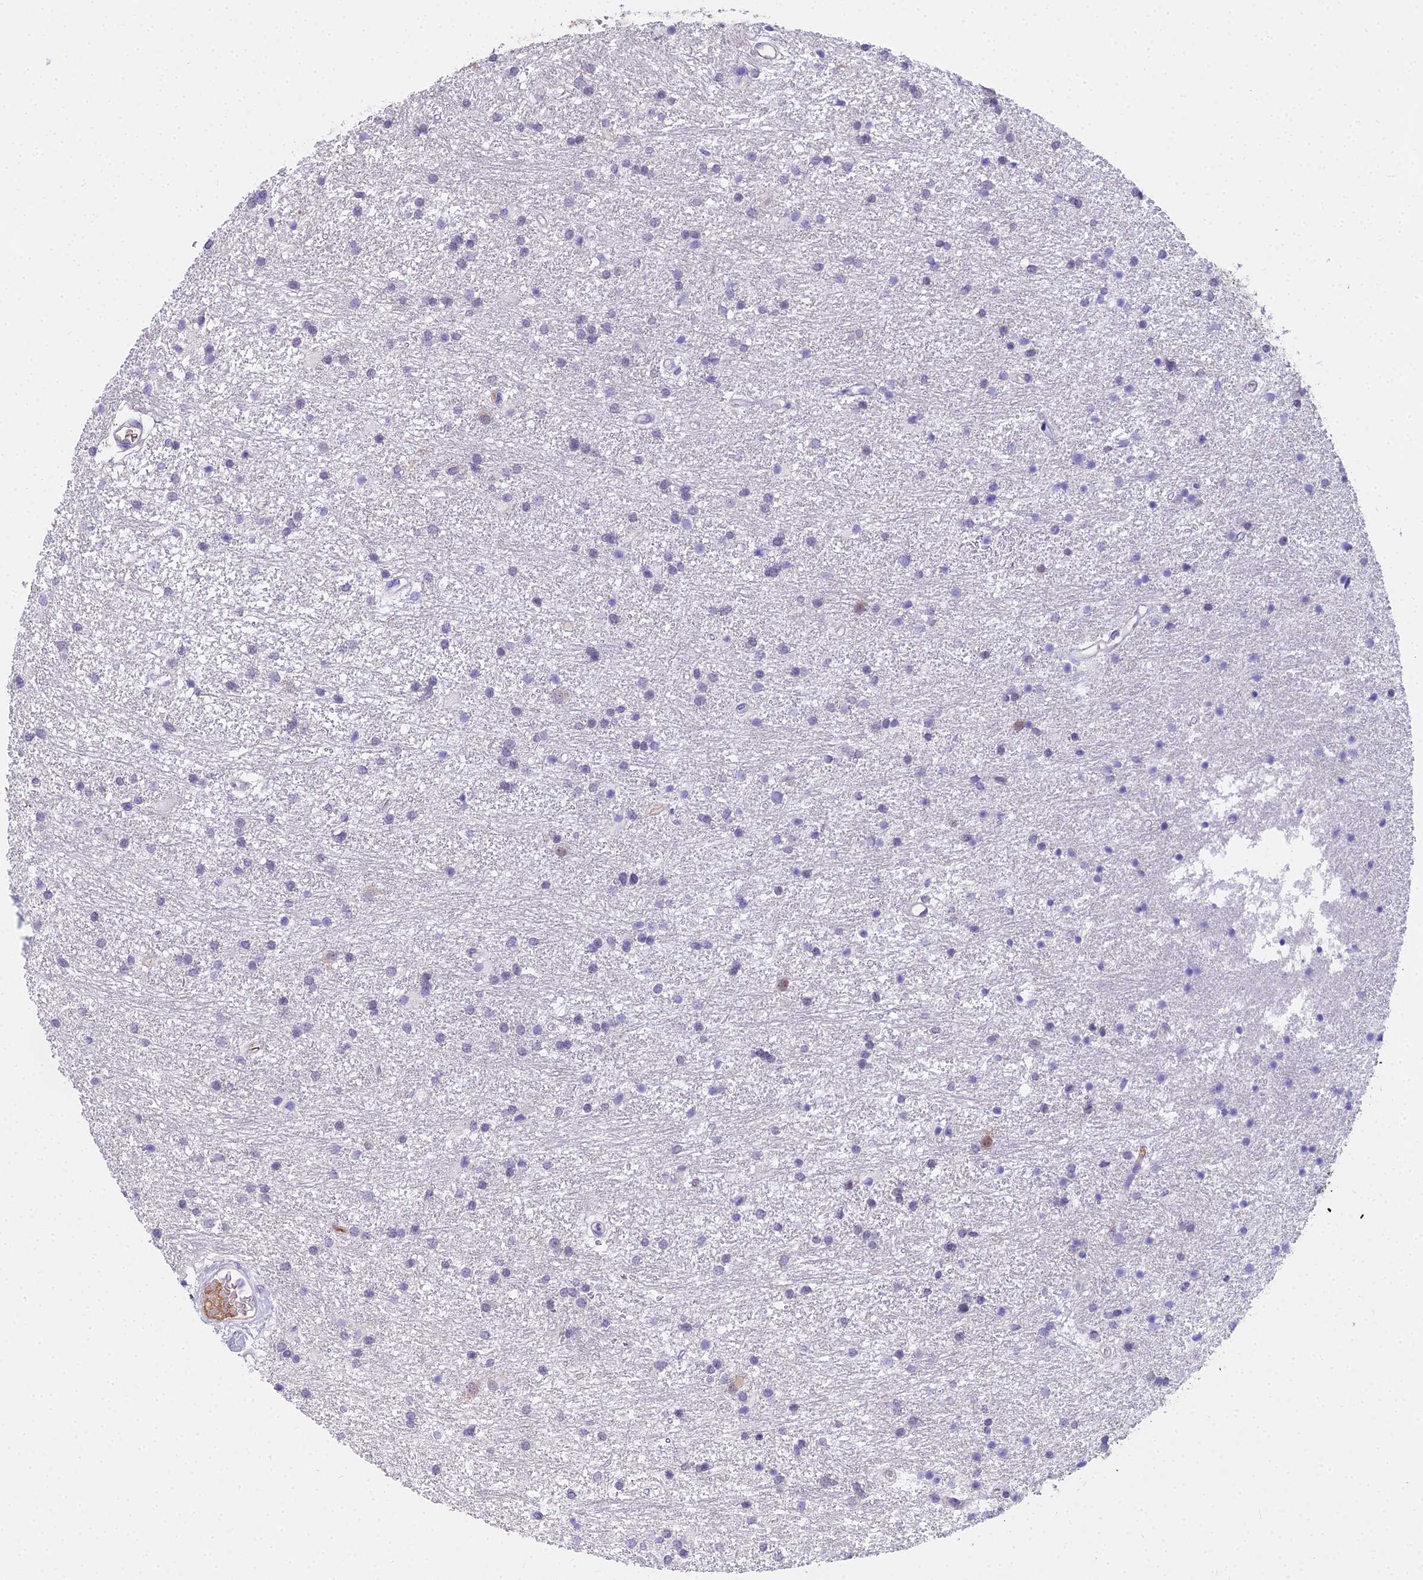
{"staining": {"intensity": "negative", "quantity": "none", "location": "none"}, "tissue": "glioma", "cell_type": "Tumor cells", "image_type": "cancer", "snomed": [{"axis": "morphology", "description": "Glioma, malignant, High grade"}, {"axis": "topography", "description": "Brain"}], "caption": "Immunohistochemical staining of human high-grade glioma (malignant) demonstrates no significant staining in tumor cells.", "gene": "MAT2A", "patient": {"sex": "male", "age": 77}}